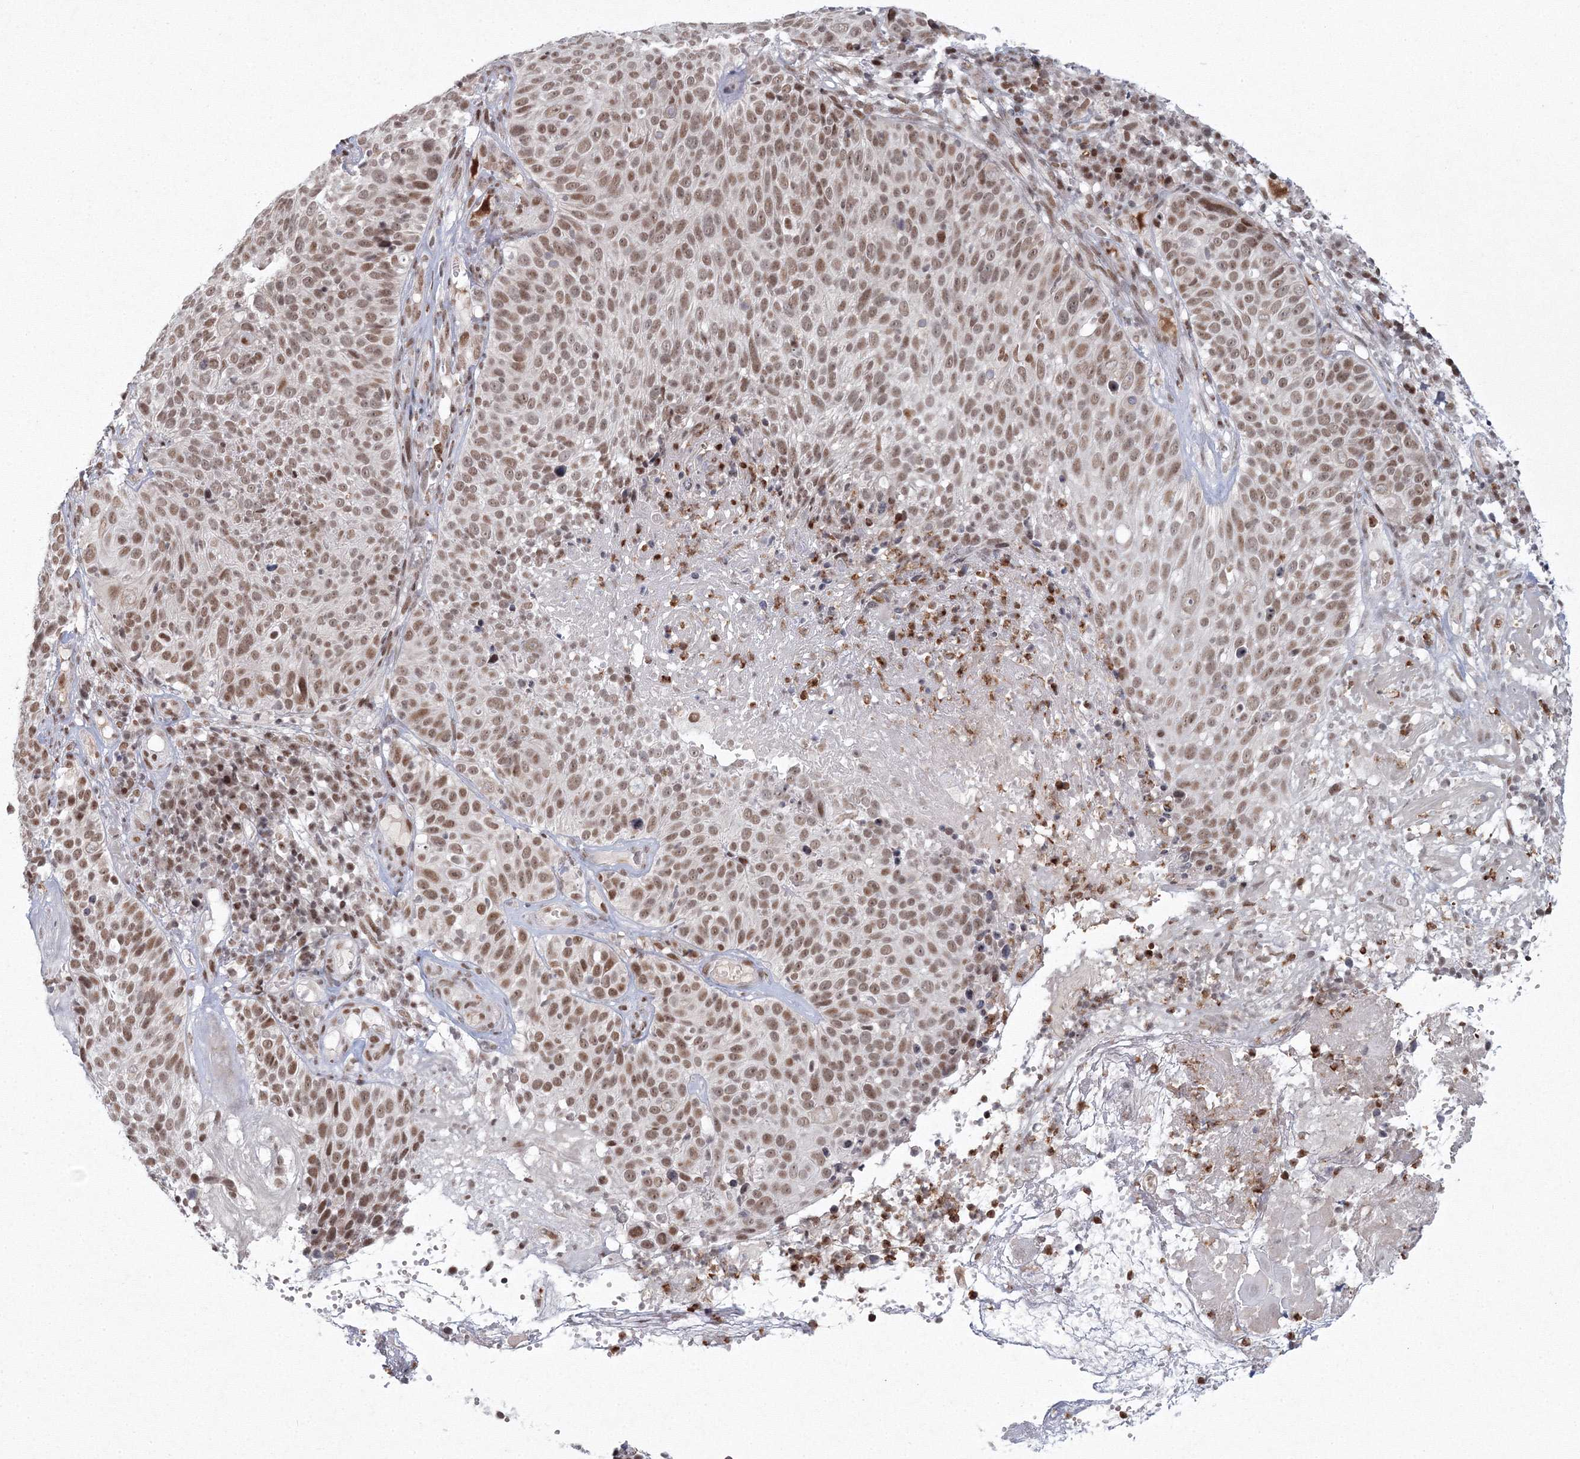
{"staining": {"intensity": "moderate", "quantity": ">75%", "location": "nuclear"}, "tissue": "cervical cancer", "cell_type": "Tumor cells", "image_type": "cancer", "snomed": [{"axis": "morphology", "description": "Squamous cell carcinoma, NOS"}, {"axis": "topography", "description": "Cervix"}], "caption": "Cervical cancer (squamous cell carcinoma) was stained to show a protein in brown. There is medium levels of moderate nuclear expression in approximately >75% of tumor cells. The staining is performed using DAB (3,3'-diaminobenzidine) brown chromogen to label protein expression. The nuclei are counter-stained blue using hematoxylin.", "gene": "C3orf33", "patient": {"sex": "female", "age": 74}}